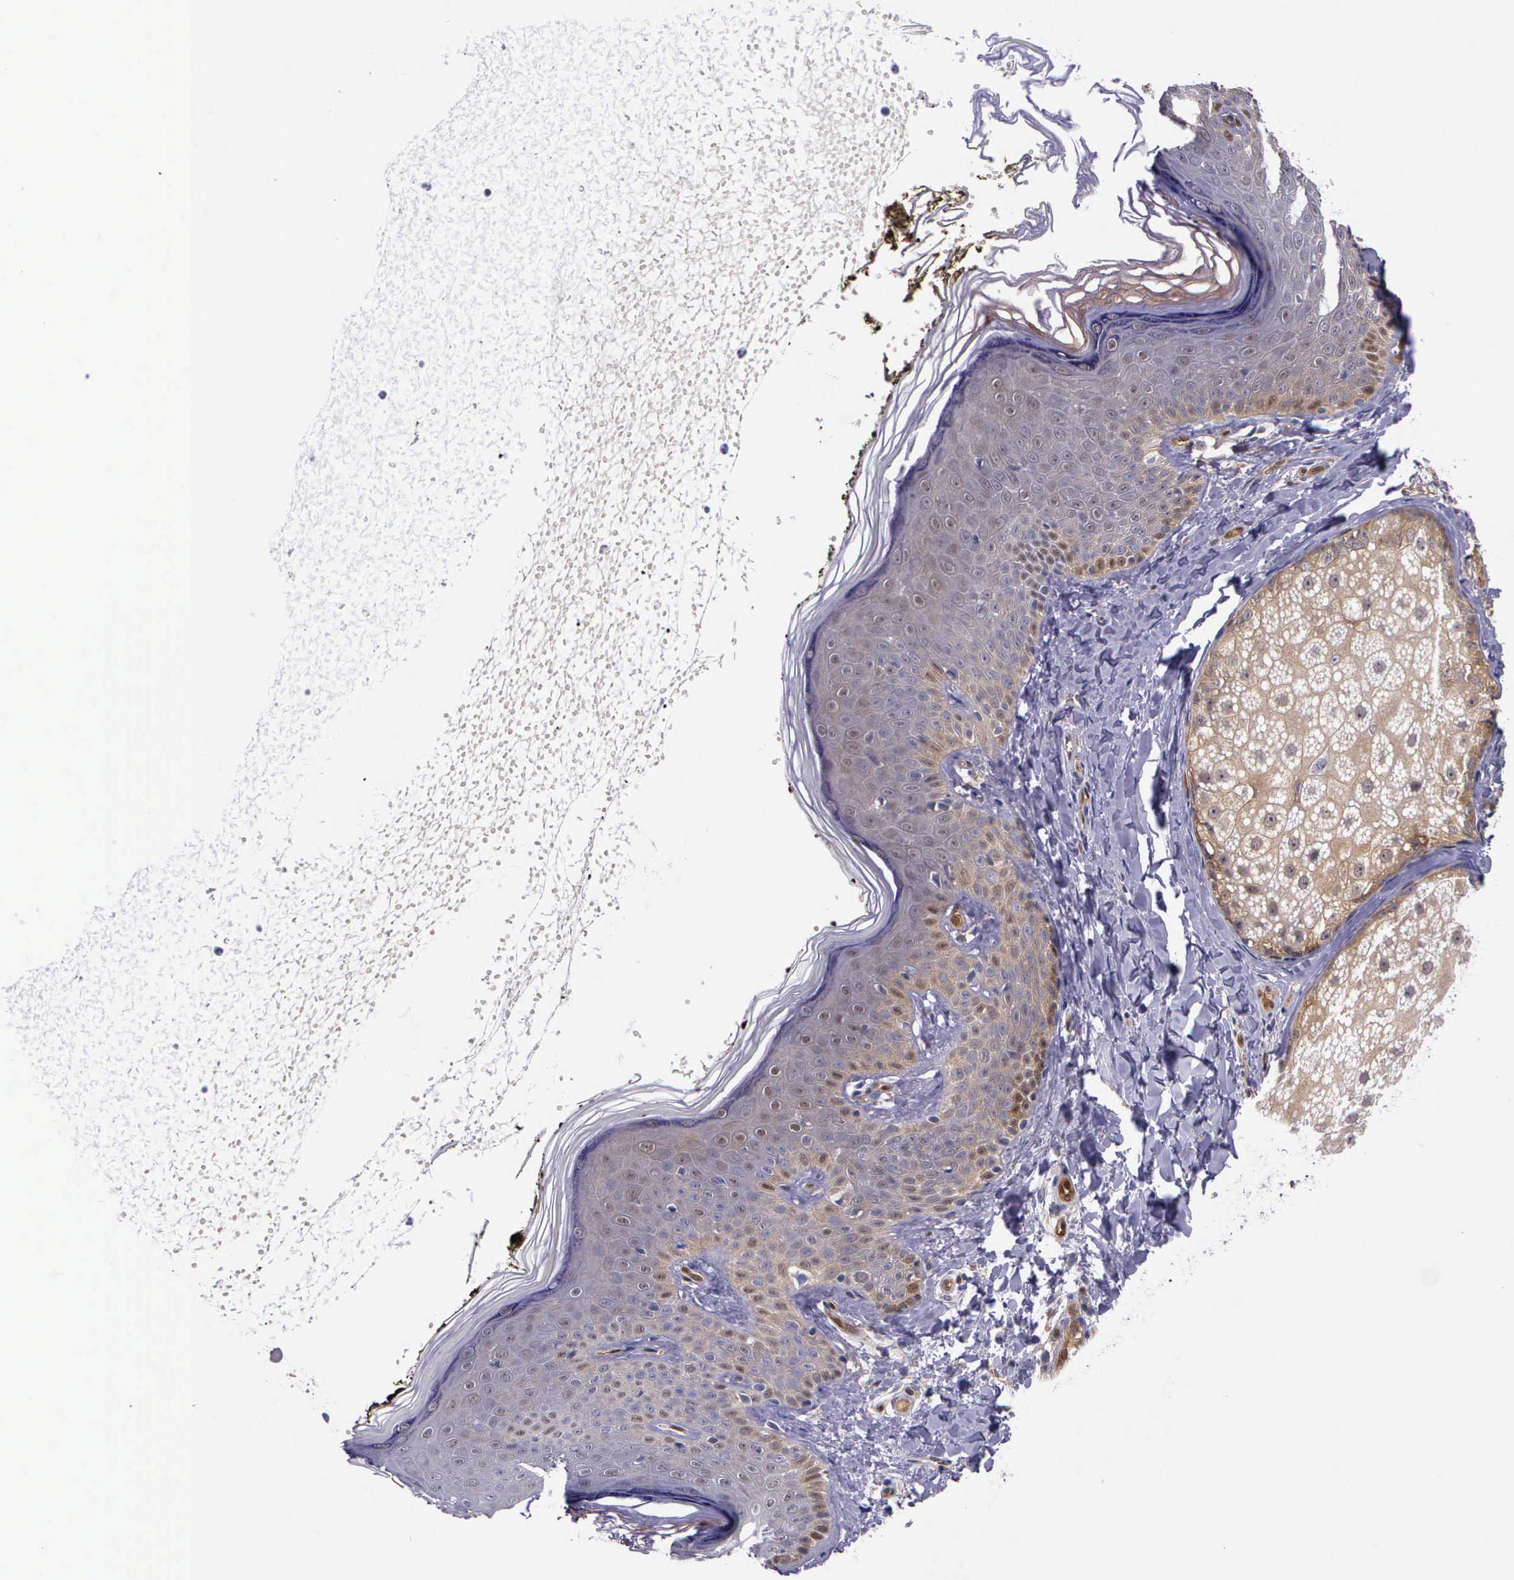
{"staining": {"intensity": "negative", "quantity": "none", "location": "none"}, "tissue": "skin", "cell_type": "Fibroblasts", "image_type": "normal", "snomed": [{"axis": "morphology", "description": "Normal tissue, NOS"}, {"axis": "topography", "description": "Skin"}], "caption": "Immunohistochemical staining of unremarkable human skin exhibits no significant expression in fibroblasts. (DAB (3,3'-diaminobenzidine) immunohistochemistry, high magnification).", "gene": "GMPR2", "patient": {"sex": "female", "age": 15}}